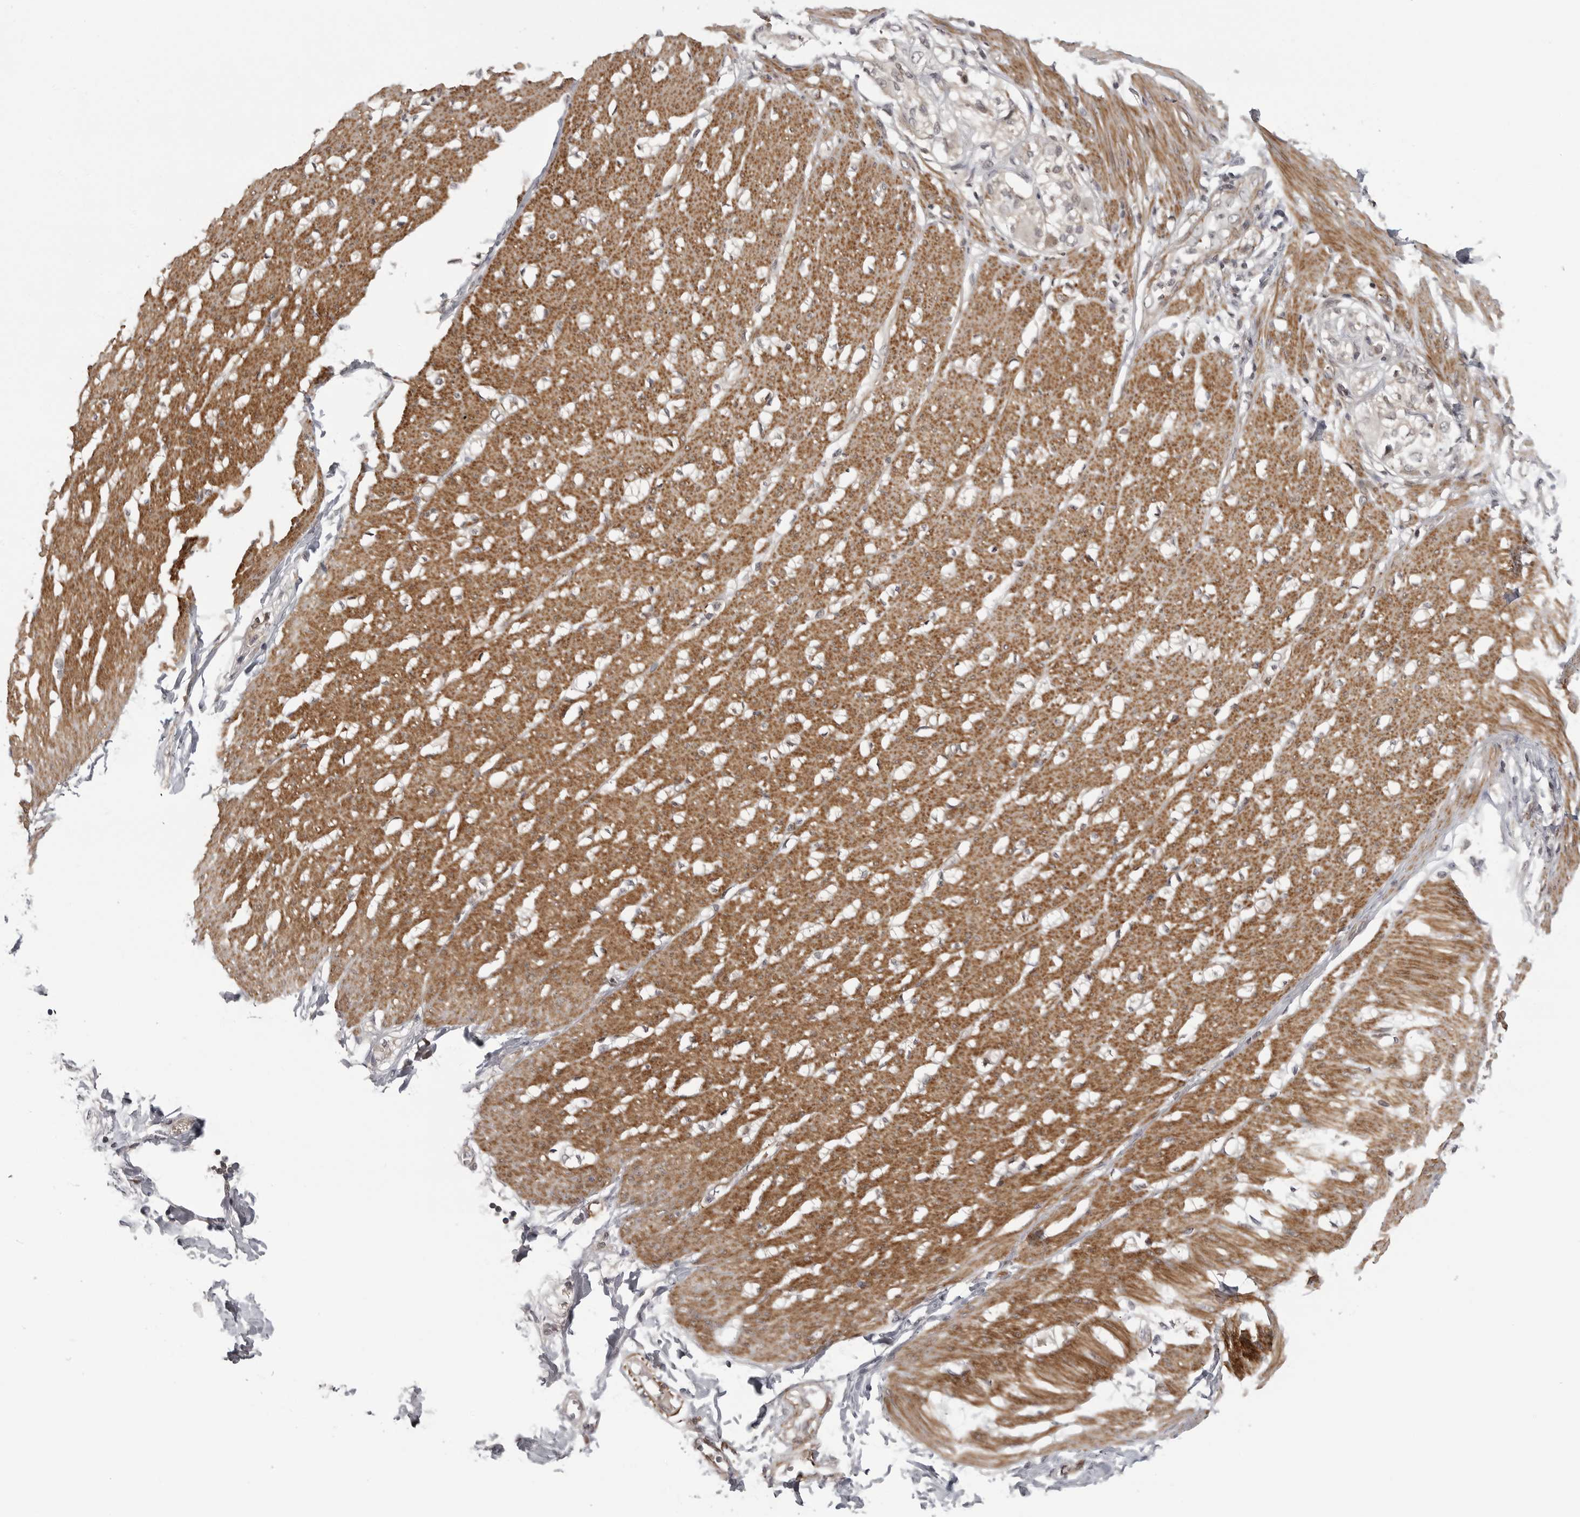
{"staining": {"intensity": "strong", "quantity": ">75%", "location": "cytoplasmic/membranous"}, "tissue": "smooth muscle", "cell_type": "Smooth muscle cells", "image_type": "normal", "snomed": [{"axis": "morphology", "description": "Normal tissue, NOS"}, {"axis": "morphology", "description": "Adenocarcinoma, NOS"}, {"axis": "topography", "description": "Colon"}, {"axis": "topography", "description": "Peripheral nerve tissue"}], "caption": "Immunohistochemistry (IHC) image of unremarkable human smooth muscle stained for a protein (brown), which displays high levels of strong cytoplasmic/membranous positivity in about >75% of smooth muscle cells.", "gene": "TUT4", "patient": {"sex": "male", "age": 14}}